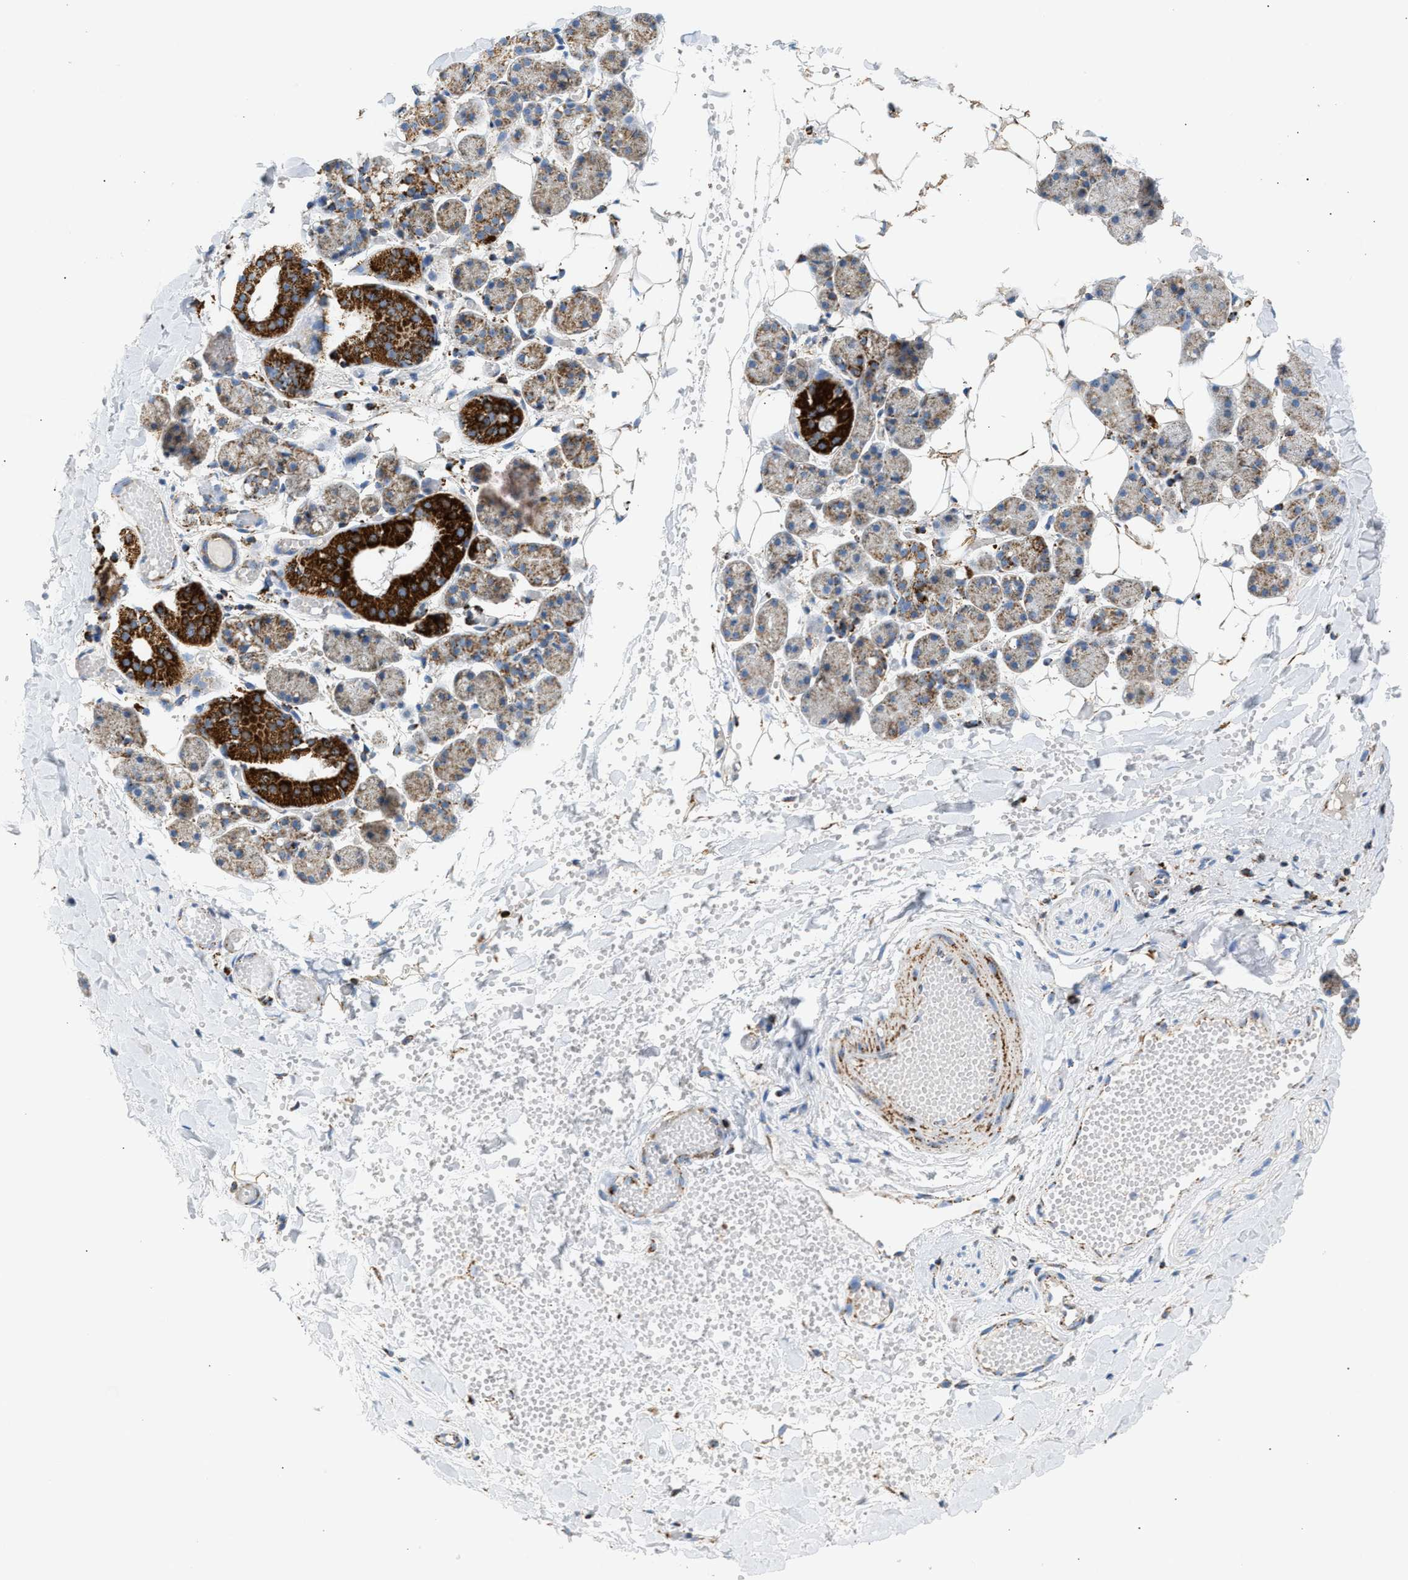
{"staining": {"intensity": "strong", "quantity": "25%-75%", "location": "cytoplasmic/membranous"}, "tissue": "salivary gland", "cell_type": "Glandular cells", "image_type": "normal", "snomed": [{"axis": "morphology", "description": "Normal tissue, NOS"}, {"axis": "topography", "description": "Salivary gland"}], "caption": "IHC micrograph of normal salivary gland: human salivary gland stained using immunohistochemistry shows high levels of strong protein expression localized specifically in the cytoplasmic/membranous of glandular cells, appearing as a cytoplasmic/membranous brown color.", "gene": "OGDH", "patient": {"sex": "female", "age": 33}}